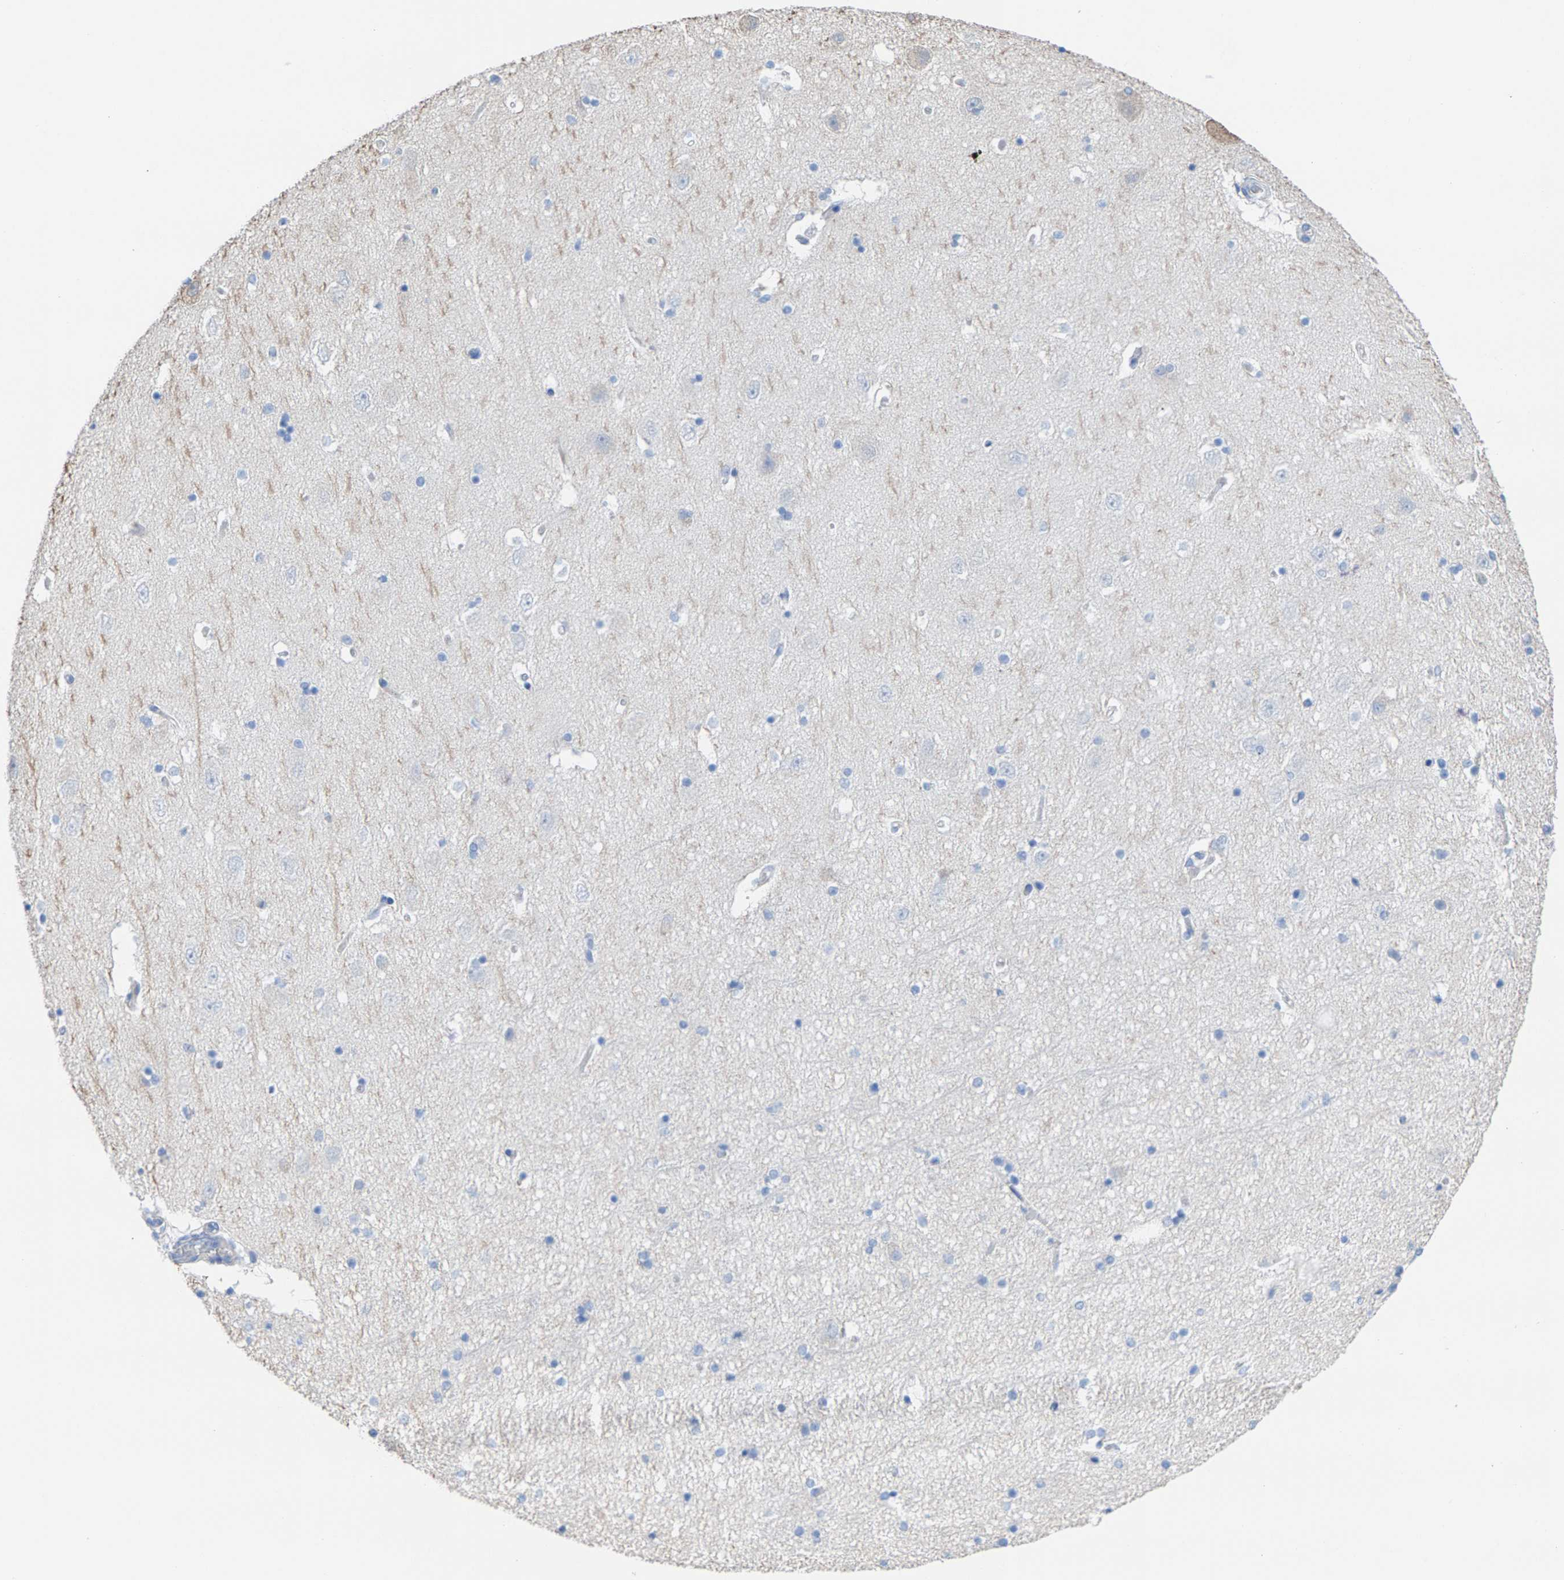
{"staining": {"intensity": "negative", "quantity": "none", "location": "none"}, "tissue": "hippocampus", "cell_type": "Glial cells", "image_type": "normal", "snomed": [{"axis": "morphology", "description": "Normal tissue, NOS"}, {"axis": "topography", "description": "Hippocampus"}], "caption": "Glial cells show no significant protein positivity in normal hippocampus. The staining was performed using DAB (3,3'-diaminobenzidine) to visualize the protein expression in brown, while the nuclei were stained in blue with hematoxylin (Magnification: 20x).", "gene": "CPA1", "patient": {"sex": "female", "age": 54}}